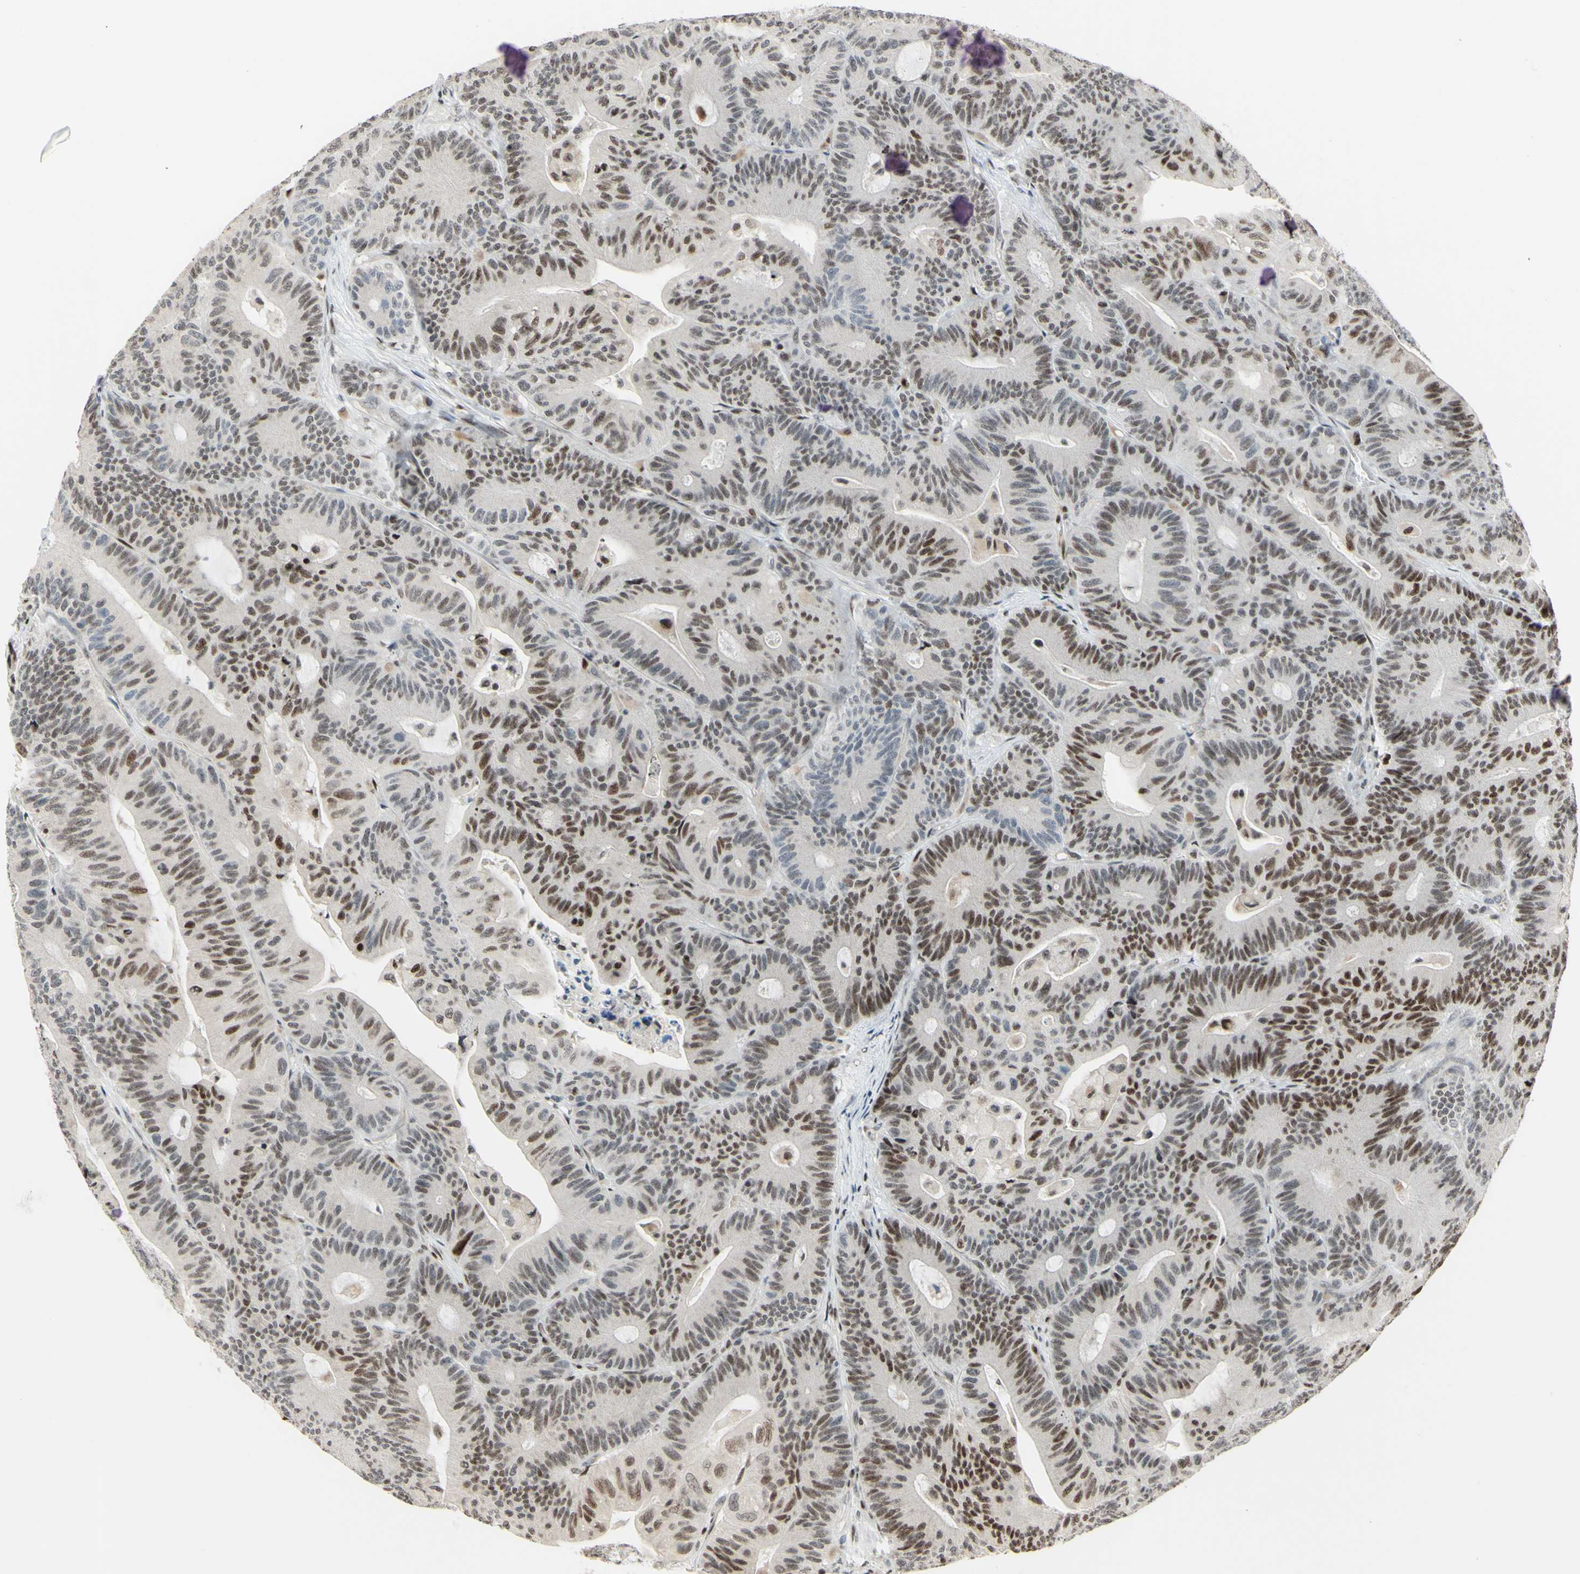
{"staining": {"intensity": "moderate", "quantity": "25%-75%", "location": "nuclear"}, "tissue": "colorectal cancer", "cell_type": "Tumor cells", "image_type": "cancer", "snomed": [{"axis": "morphology", "description": "Adenocarcinoma, NOS"}, {"axis": "topography", "description": "Colon"}], "caption": "This is a histology image of IHC staining of colorectal adenocarcinoma, which shows moderate expression in the nuclear of tumor cells.", "gene": "CDKL5", "patient": {"sex": "female", "age": 84}}